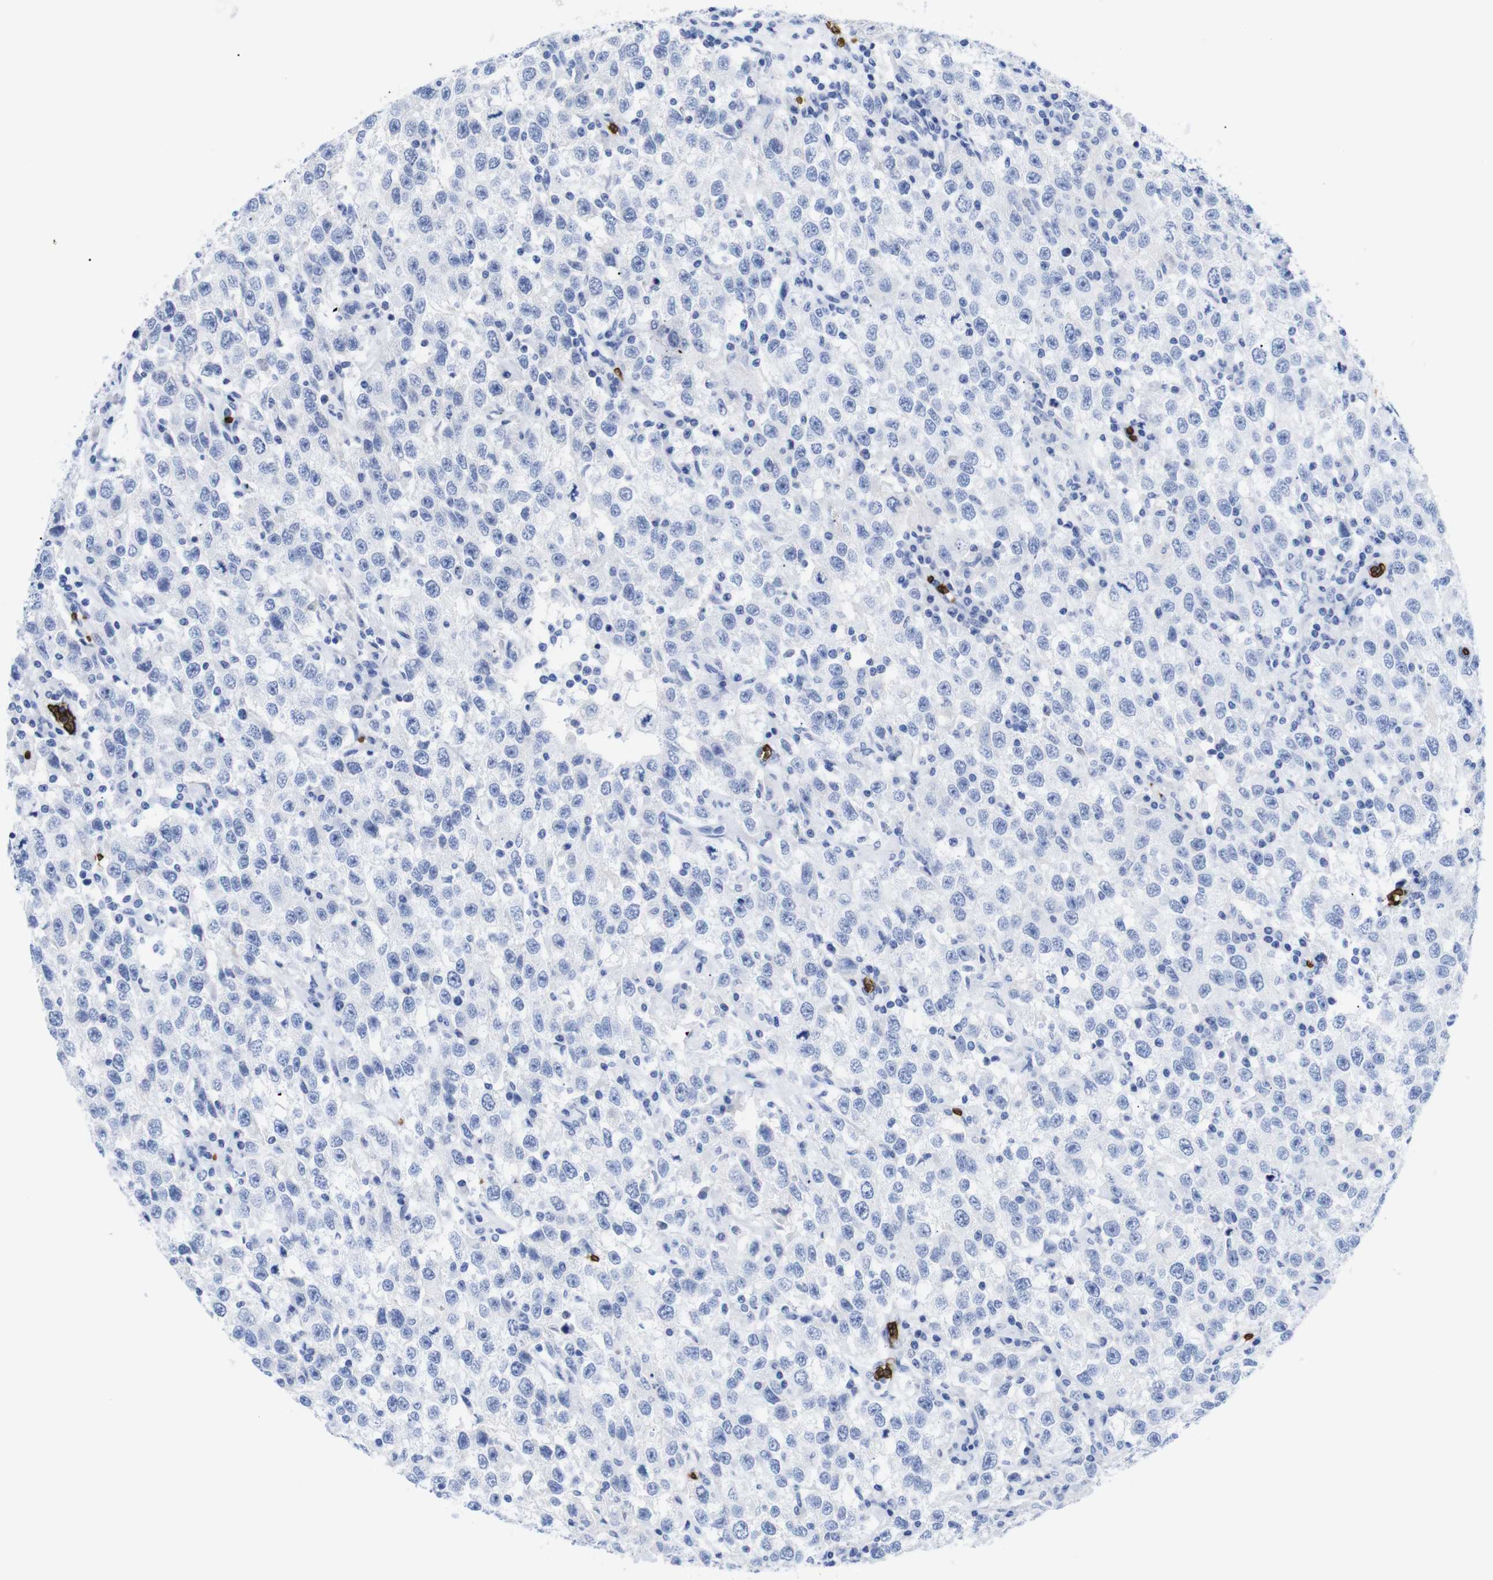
{"staining": {"intensity": "negative", "quantity": "none", "location": "none"}, "tissue": "testis cancer", "cell_type": "Tumor cells", "image_type": "cancer", "snomed": [{"axis": "morphology", "description": "Seminoma, NOS"}, {"axis": "topography", "description": "Testis"}], "caption": "Immunohistochemistry (IHC) micrograph of testis seminoma stained for a protein (brown), which demonstrates no positivity in tumor cells.", "gene": "S1PR2", "patient": {"sex": "male", "age": 41}}